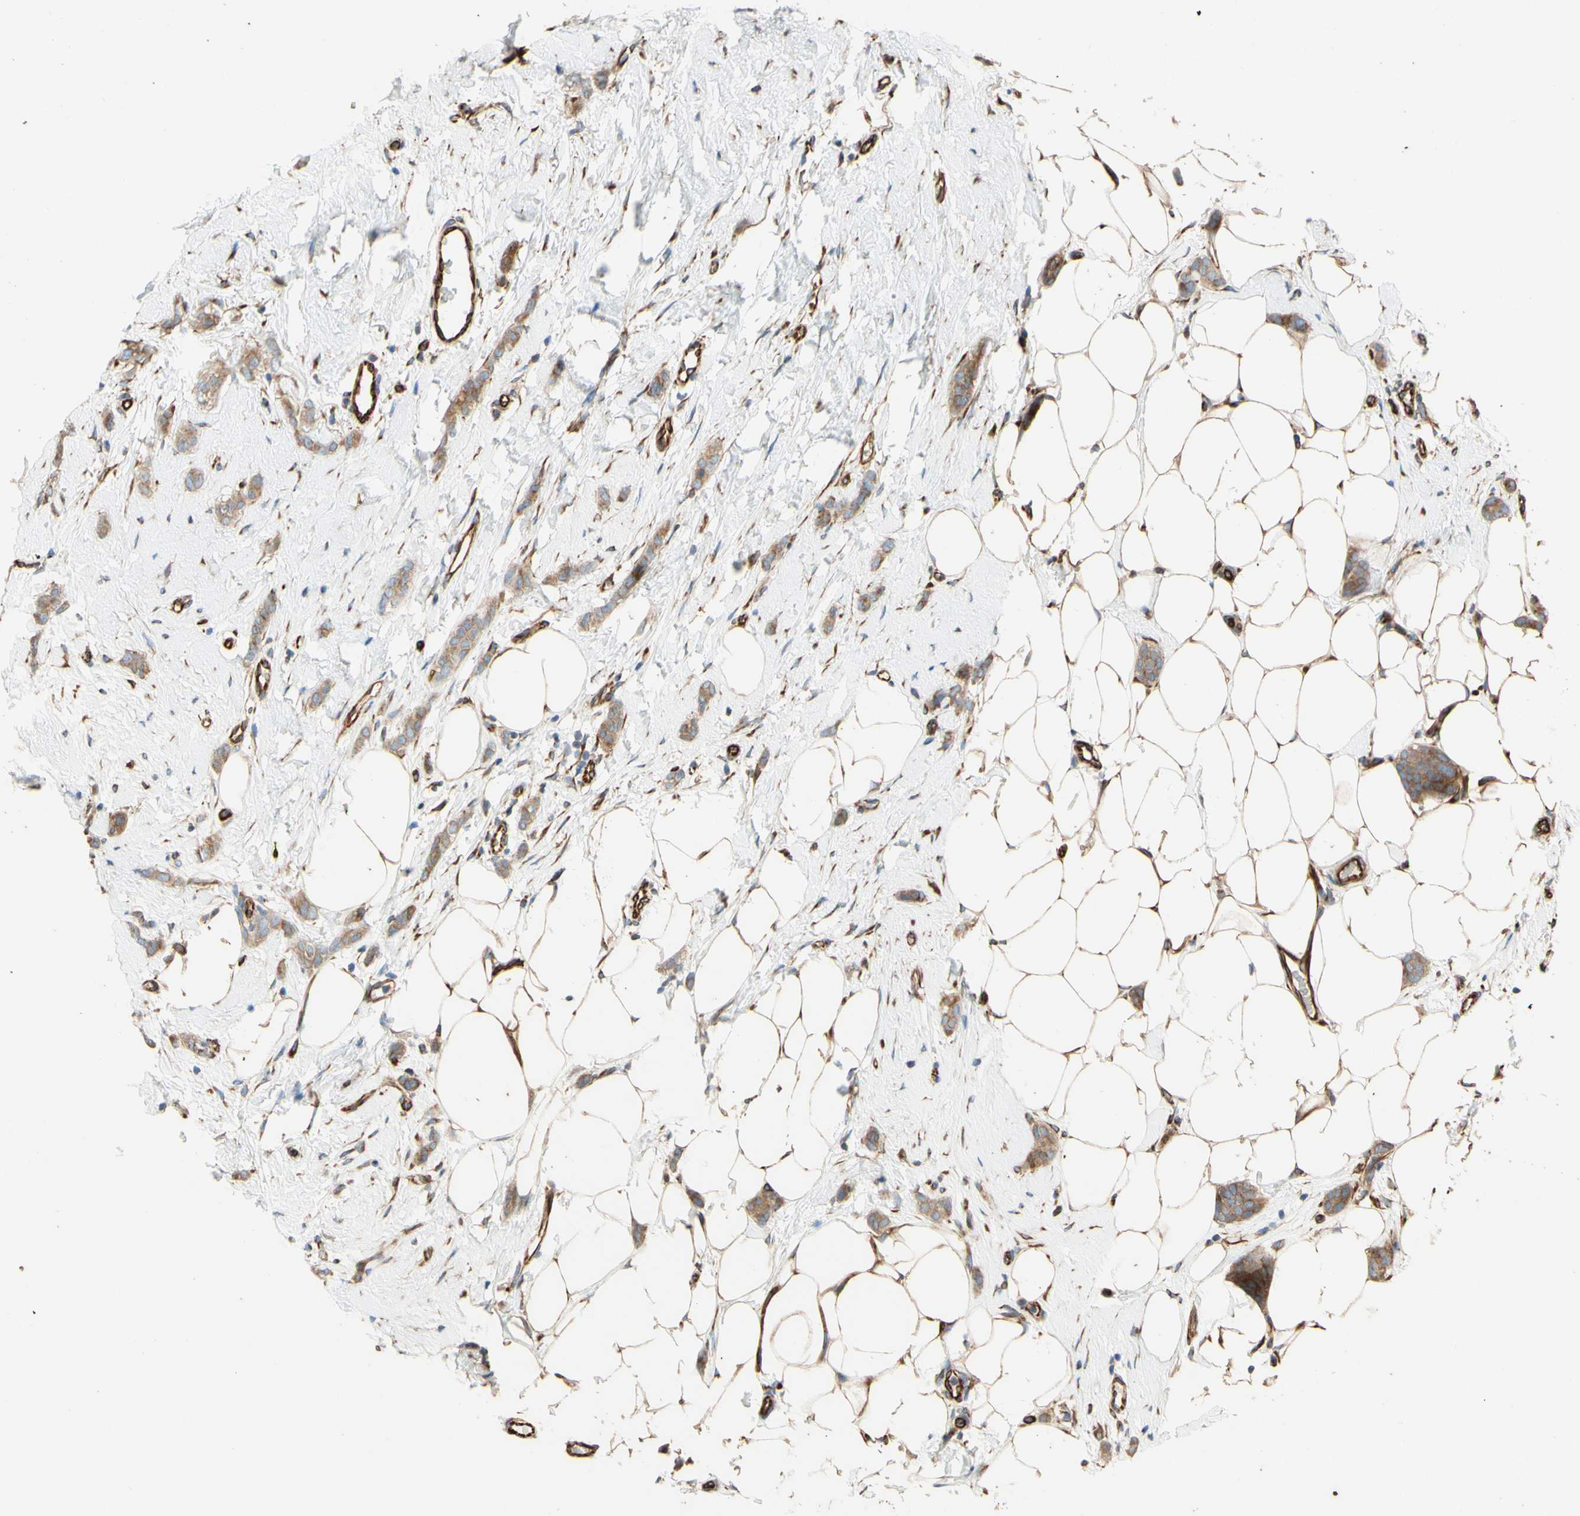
{"staining": {"intensity": "moderate", "quantity": ">75%", "location": "cytoplasmic/membranous"}, "tissue": "breast cancer", "cell_type": "Tumor cells", "image_type": "cancer", "snomed": [{"axis": "morphology", "description": "Lobular carcinoma"}, {"axis": "topography", "description": "Skin"}, {"axis": "topography", "description": "Breast"}], "caption": "Immunohistochemical staining of human breast cancer reveals medium levels of moderate cytoplasmic/membranous staining in approximately >75% of tumor cells.", "gene": "C1orf43", "patient": {"sex": "female", "age": 46}}